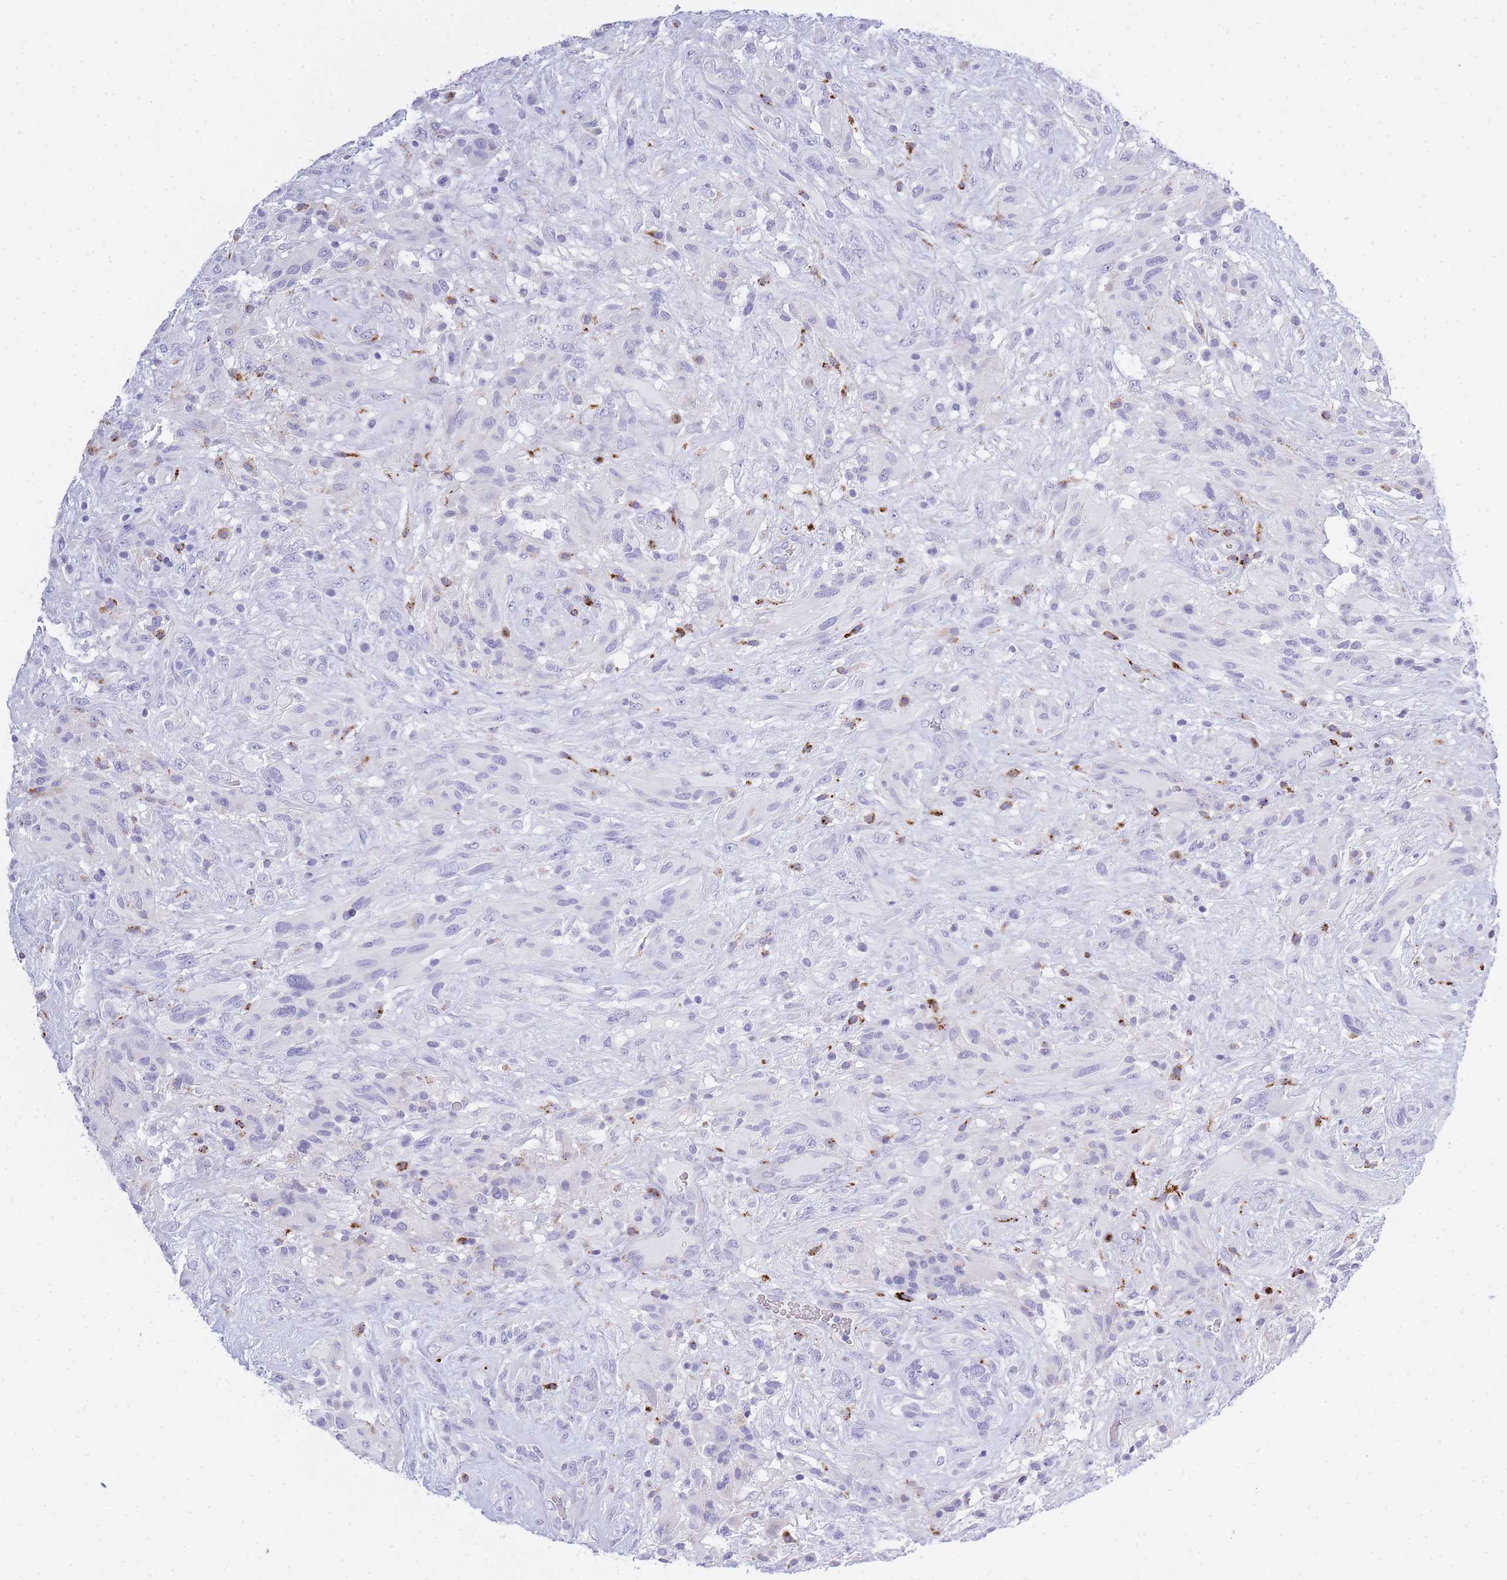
{"staining": {"intensity": "negative", "quantity": "none", "location": "none"}, "tissue": "glioma", "cell_type": "Tumor cells", "image_type": "cancer", "snomed": [{"axis": "morphology", "description": "Glioma, malignant, High grade"}, {"axis": "topography", "description": "Brain"}], "caption": "The photomicrograph exhibits no staining of tumor cells in glioma.", "gene": "RHO", "patient": {"sex": "male", "age": 61}}